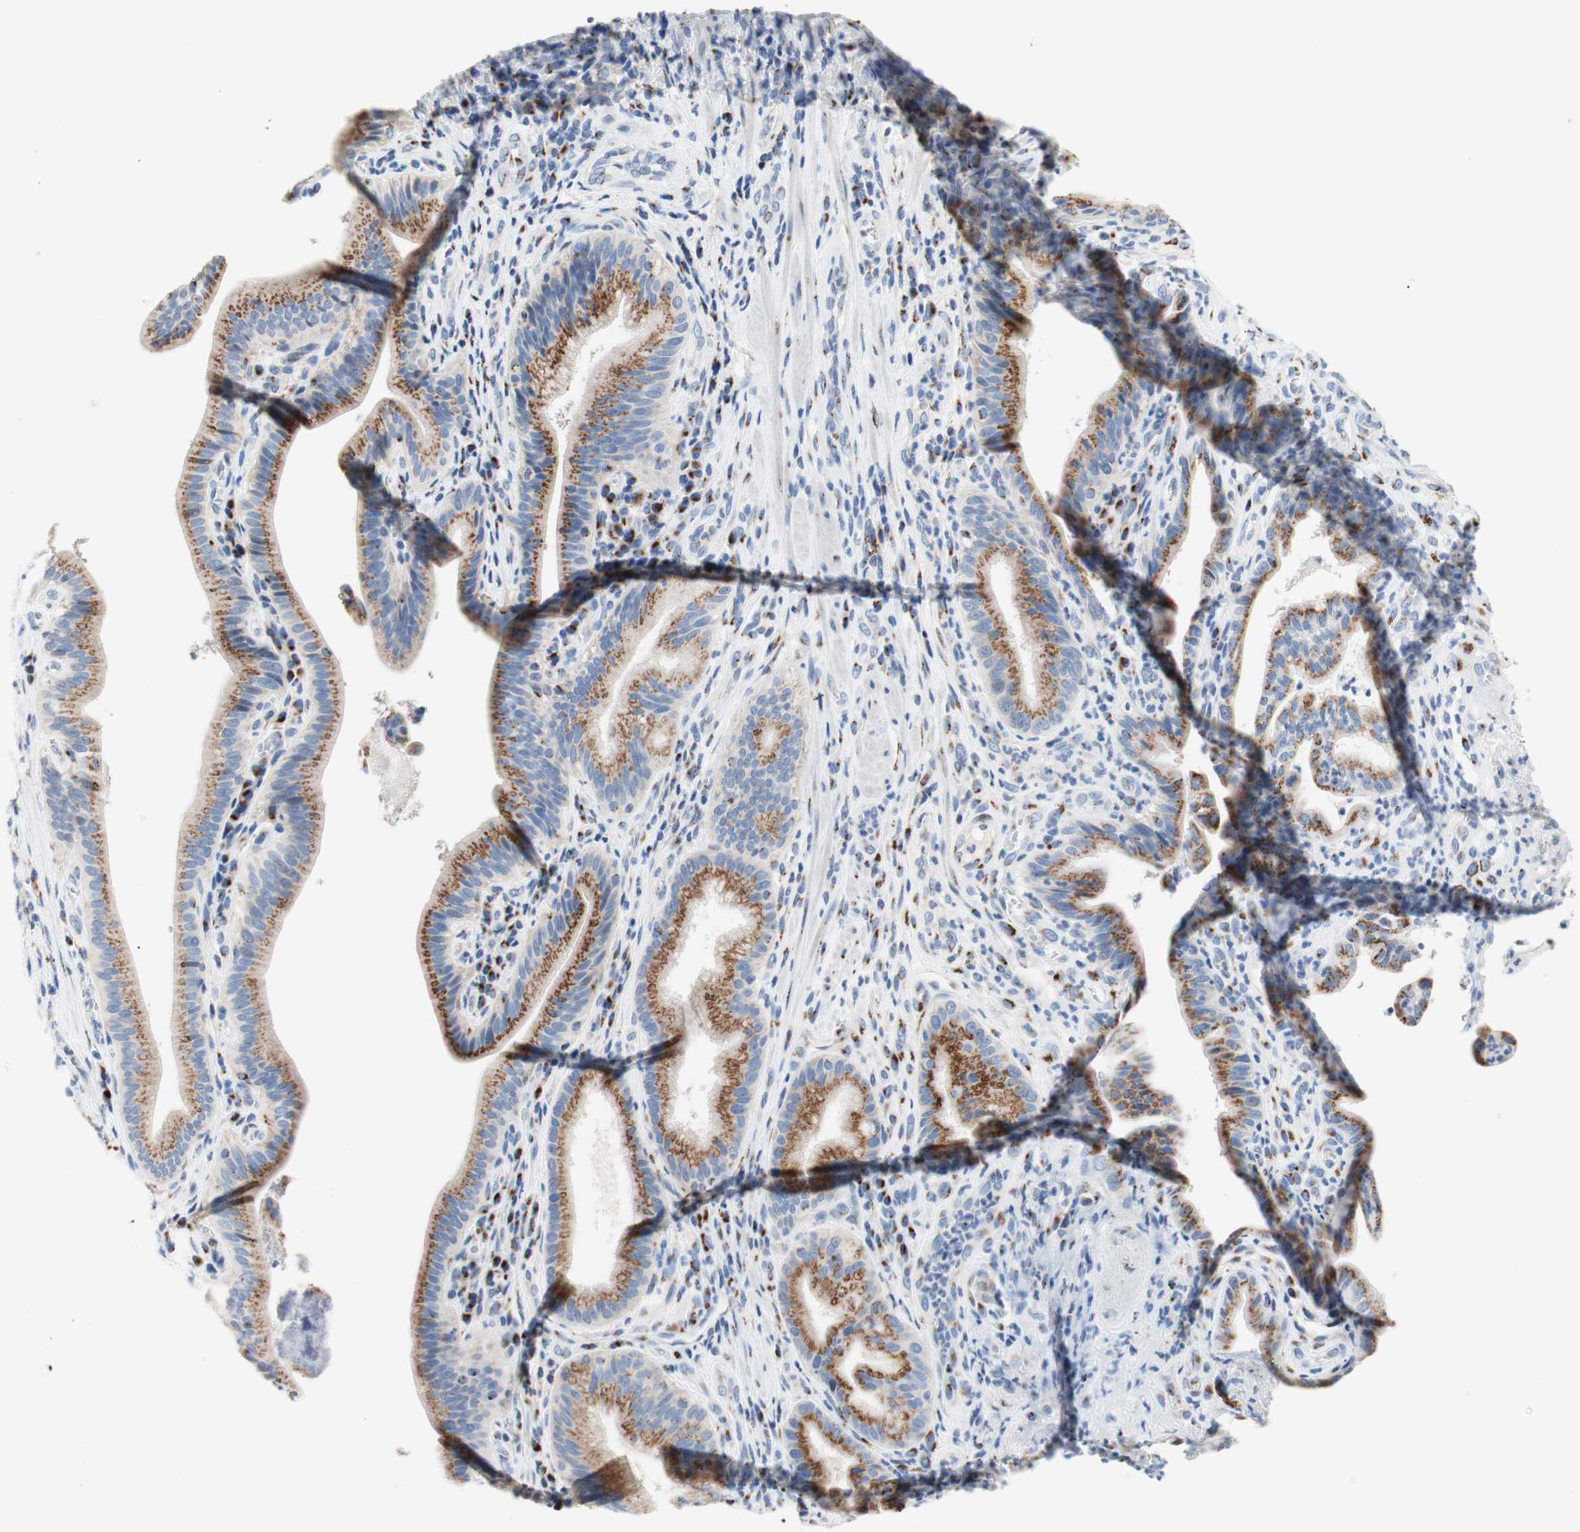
{"staining": {"intensity": "moderate", "quantity": ">75%", "location": "cytoplasmic/membranous"}, "tissue": "pancreatic cancer", "cell_type": "Tumor cells", "image_type": "cancer", "snomed": [{"axis": "morphology", "description": "Adenocarcinoma, NOS"}, {"axis": "topography", "description": "Pancreas"}], "caption": "Tumor cells reveal medium levels of moderate cytoplasmic/membranous positivity in about >75% of cells in human pancreatic cancer (adenocarcinoma).", "gene": "GALNT2", "patient": {"sex": "female", "age": 75}}